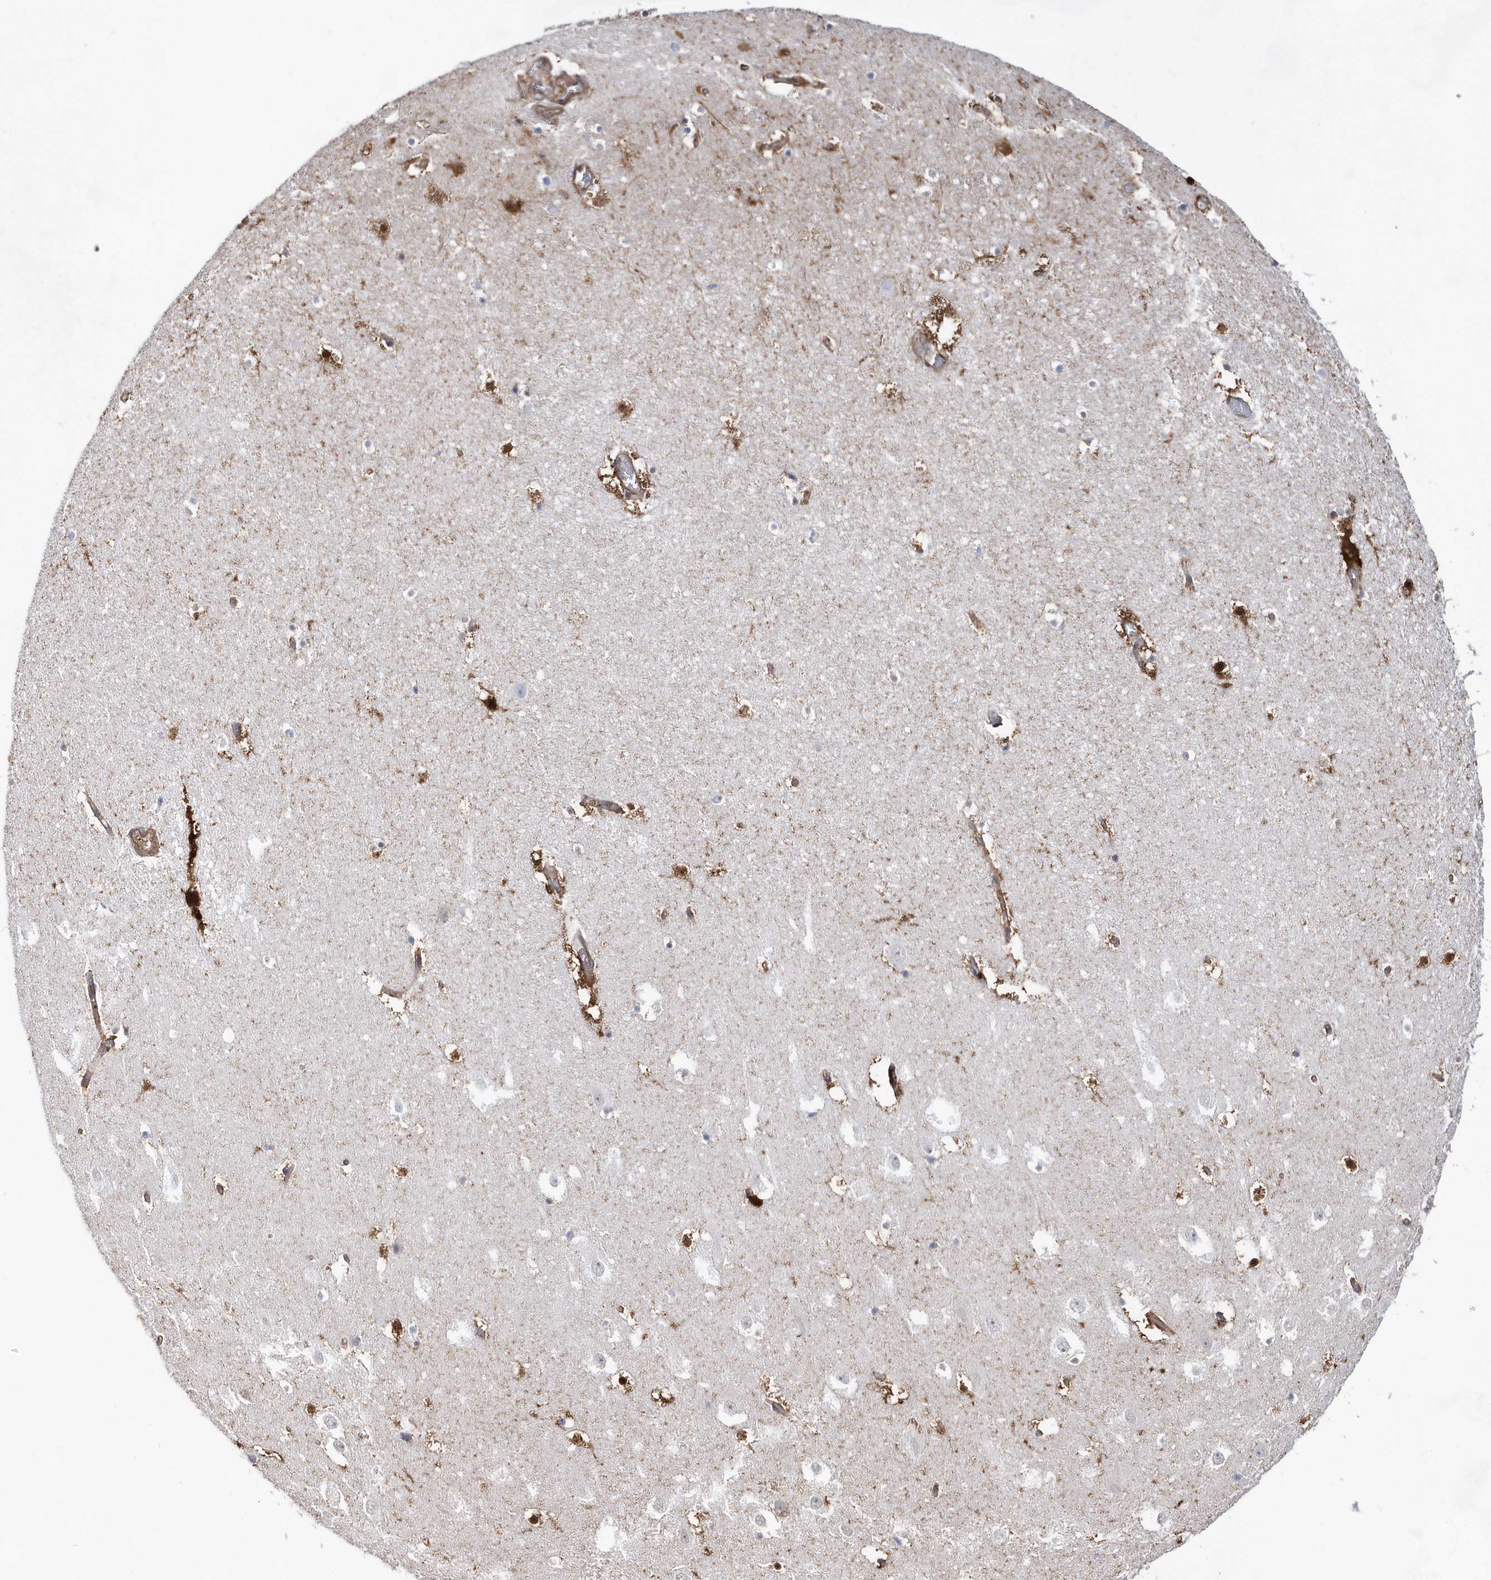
{"staining": {"intensity": "strong", "quantity": "25%-75%", "location": "cytoplasmic/membranous,nuclear"}, "tissue": "hippocampus", "cell_type": "Glial cells", "image_type": "normal", "snomed": [{"axis": "morphology", "description": "Normal tissue, NOS"}, {"axis": "topography", "description": "Hippocampus"}], "caption": "A high amount of strong cytoplasmic/membranous,nuclear expression is appreciated in about 25%-75% of glial cells in benign hippocampus. The staining was performed using DAB to visualize the protein expression in brown, while the nuclei were stained in blue with hematoxylin (Magnification: 20x).", "gene": "BDH2", "patient": {"sex": "female", "age": 52}}